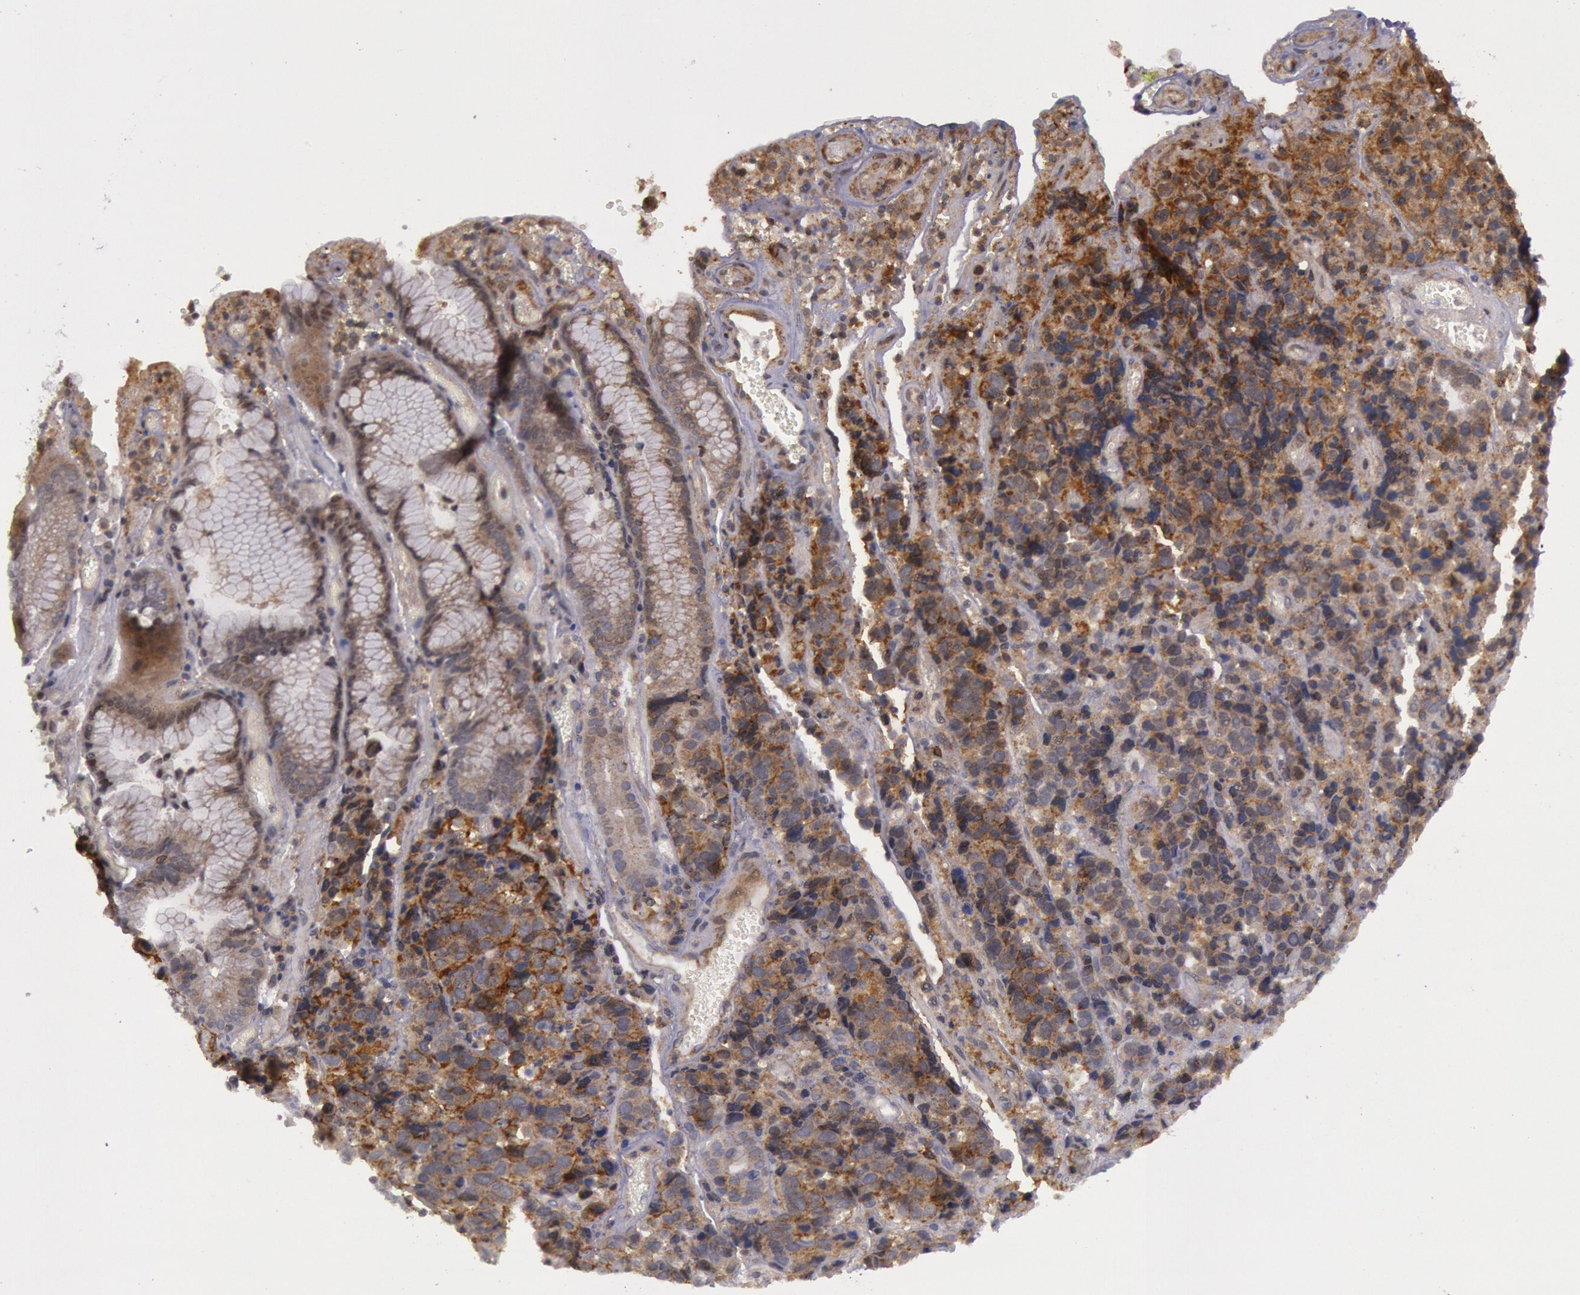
{"staining": {"intensity": "strong", "quantity": "25%-75%", "location": "cytoplasmic/membranous"}, "tissue": "stomach cancer", "cell_type": "Tumor cells", "image_type": "cancer", "snomed": [{"axis": "morphology", "description": "Adenocarcinoma, NOS"}, {"axis": "topography", "description": "Stomach, upper"}], "caption": "Adenocarcinoma (stomach) was stained to show a protein in brown. There is high levels of strong cytoplasmic/membranous staining in about 25%-75% of tumor cells. (Brightfield microscopy of DAB IHC at high magnification).", "gene": "TRIB2", "patient": {"sex": "male", "age": 71}}